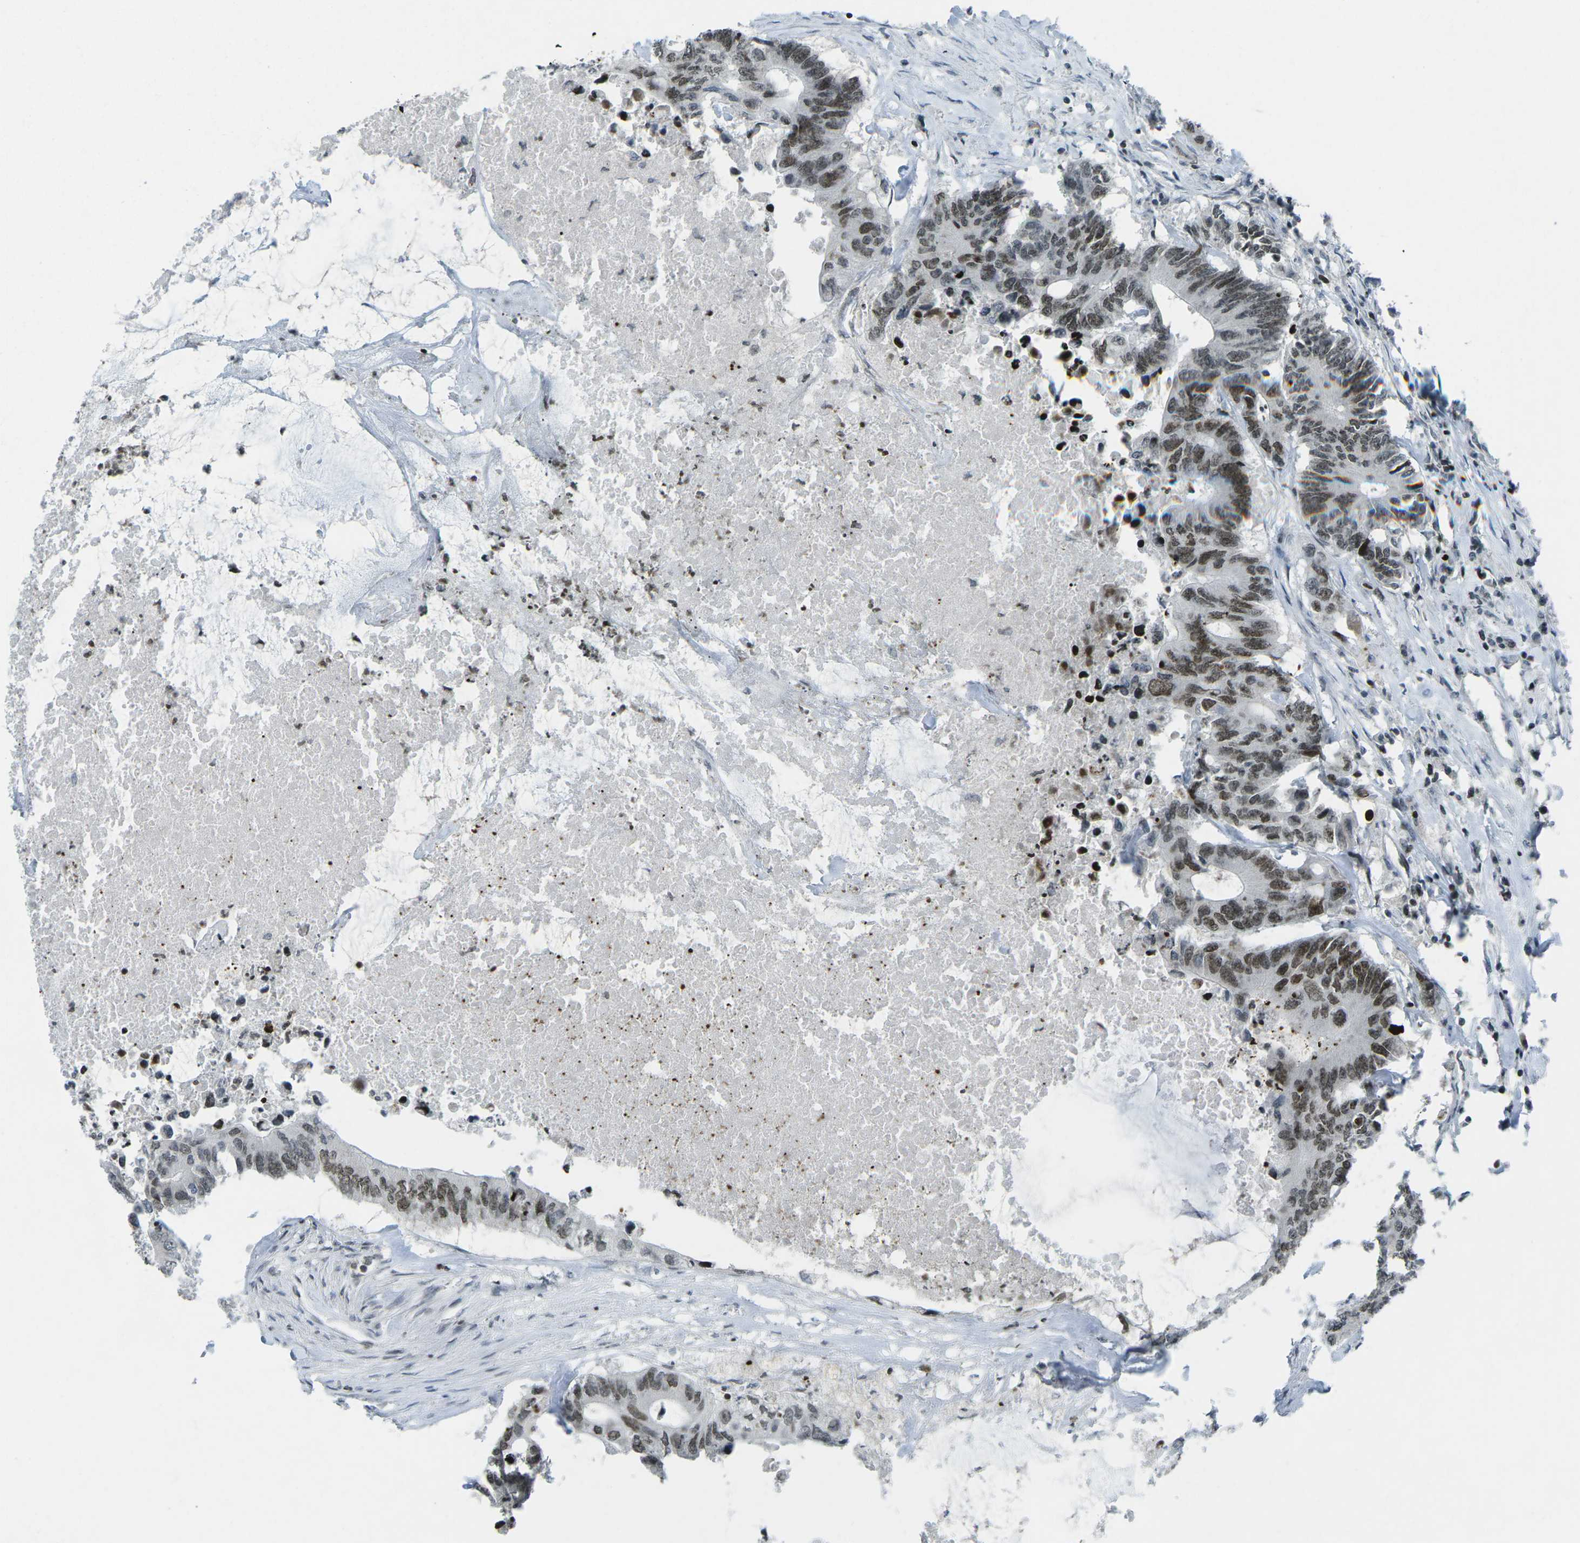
{"staining": {"intensity": "moderate", "quantity": ">75%", "location": "nuclear"}, "tissue": "colorectal cancer", "cell_type": "Tumor cells", "image_type": "cancer", "snomed": [{"axis": "morphology", "description": "Adenocarcinoma, NOS"}, {"axis": "topography", "description": "Colon"}], "caption": "High-magnification brightfield microscopy of colorectal cancer (adenocarcinoma) stained with DAB (brown) and counterstained with hematoxylin (blue). tumor cells exhibit moderate nuclear positivity is appreciated in approximately>75% of cells. (brown staining indicates protein expression, while blue staining denotes nuclei).", "gene": "EME1", "patient": {"sex": "male", "age": 71}}